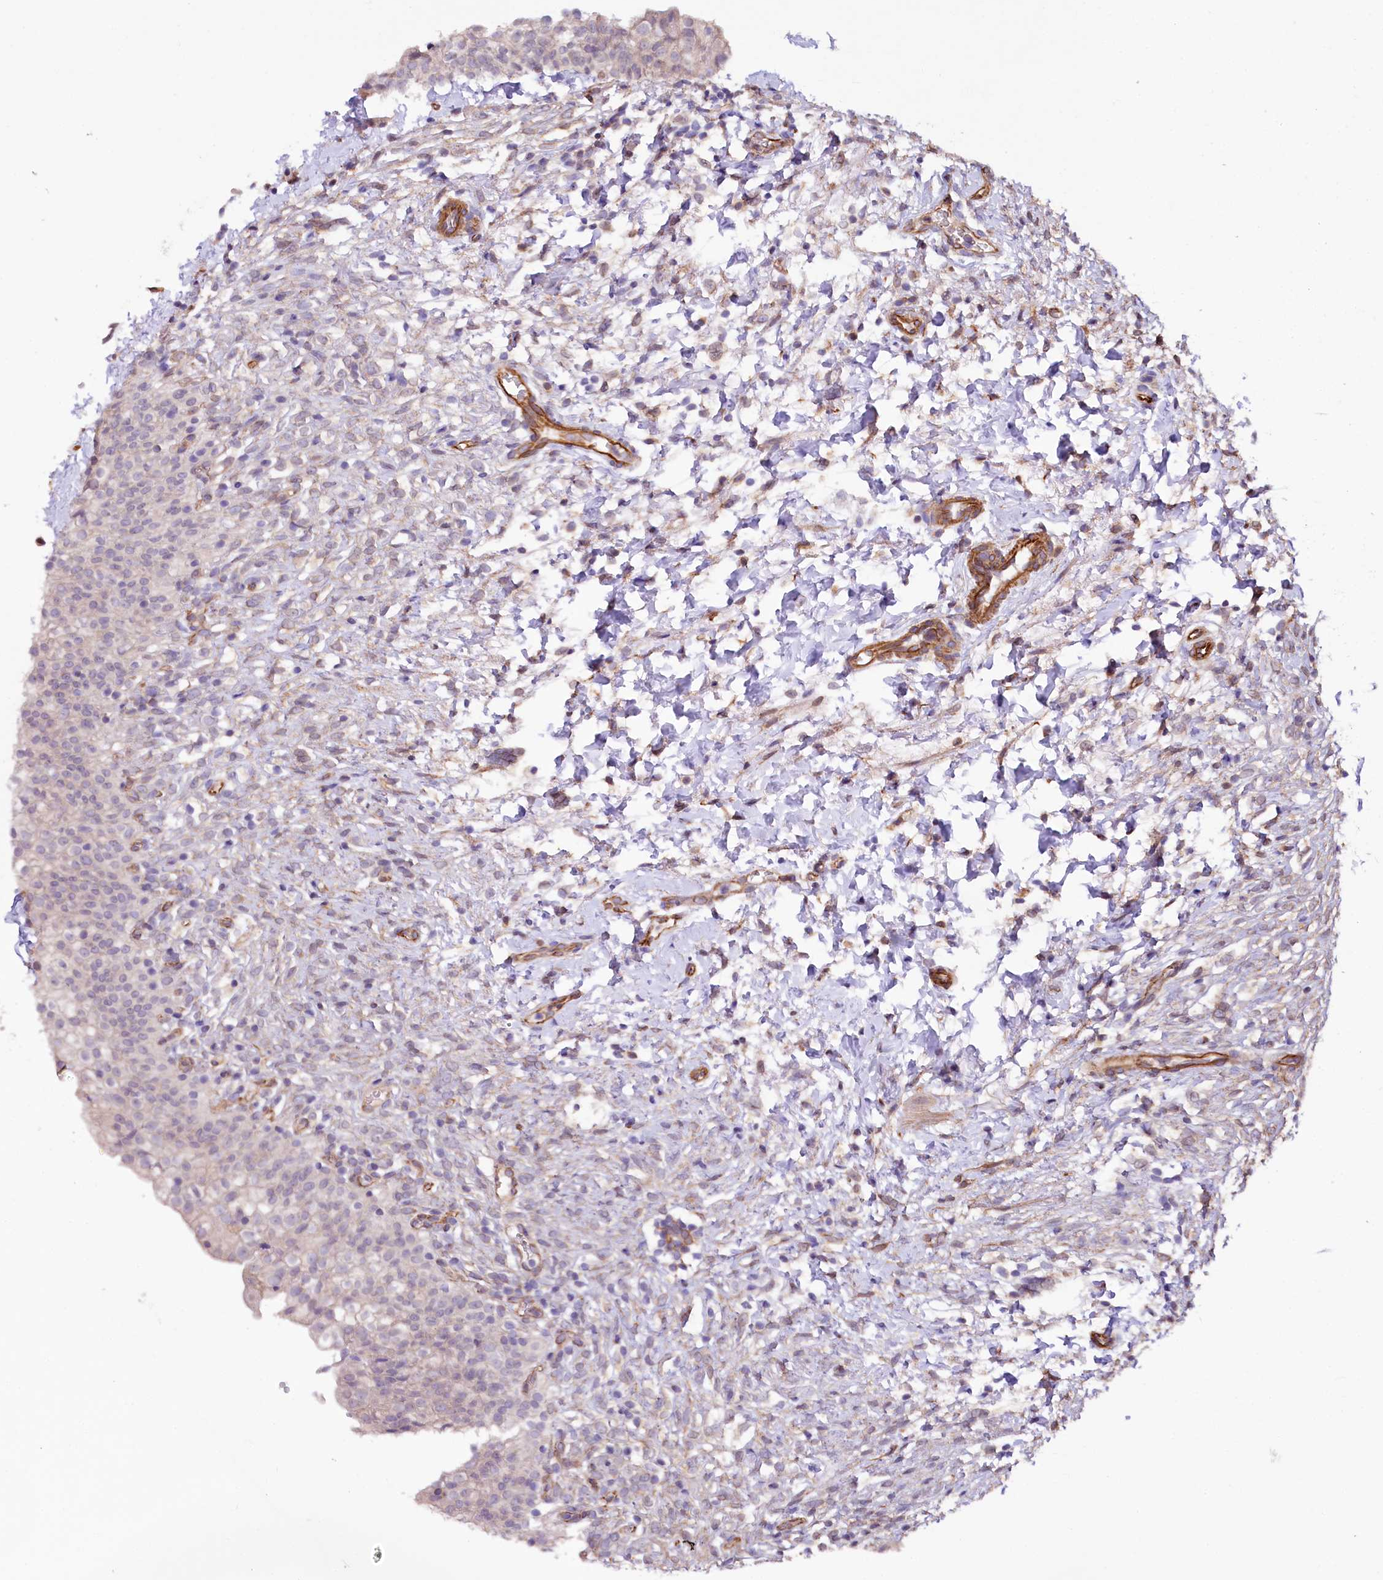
{"staining": {"intensity": "weak", "quantity": "25%-75%", "location": "cytoplasmic/membranous"}, "tissue": "urinary bladder", "cell_type": "Urothelial cells", "image_type": "normal", "snomed": [{"axis": "morphology", "description": "Normal tissue, NOS"}, {"axis": "topography", "description": "Urinary bladder"}], "caption": "Unremarkable urinary bladder was stained to show a protein in brown. There is low levels of weak cytoplasmic/membranous expression in about 25%-75% of urothelial cells. The protein of interest is stained brown, and the nuclei are stained in blue (DAB (3,3'-diaminobenzidine) IHC with brightfield microscopy, high magnification).", "gene": "TTC12", "patient": {"sex": "male", "age": 55}}